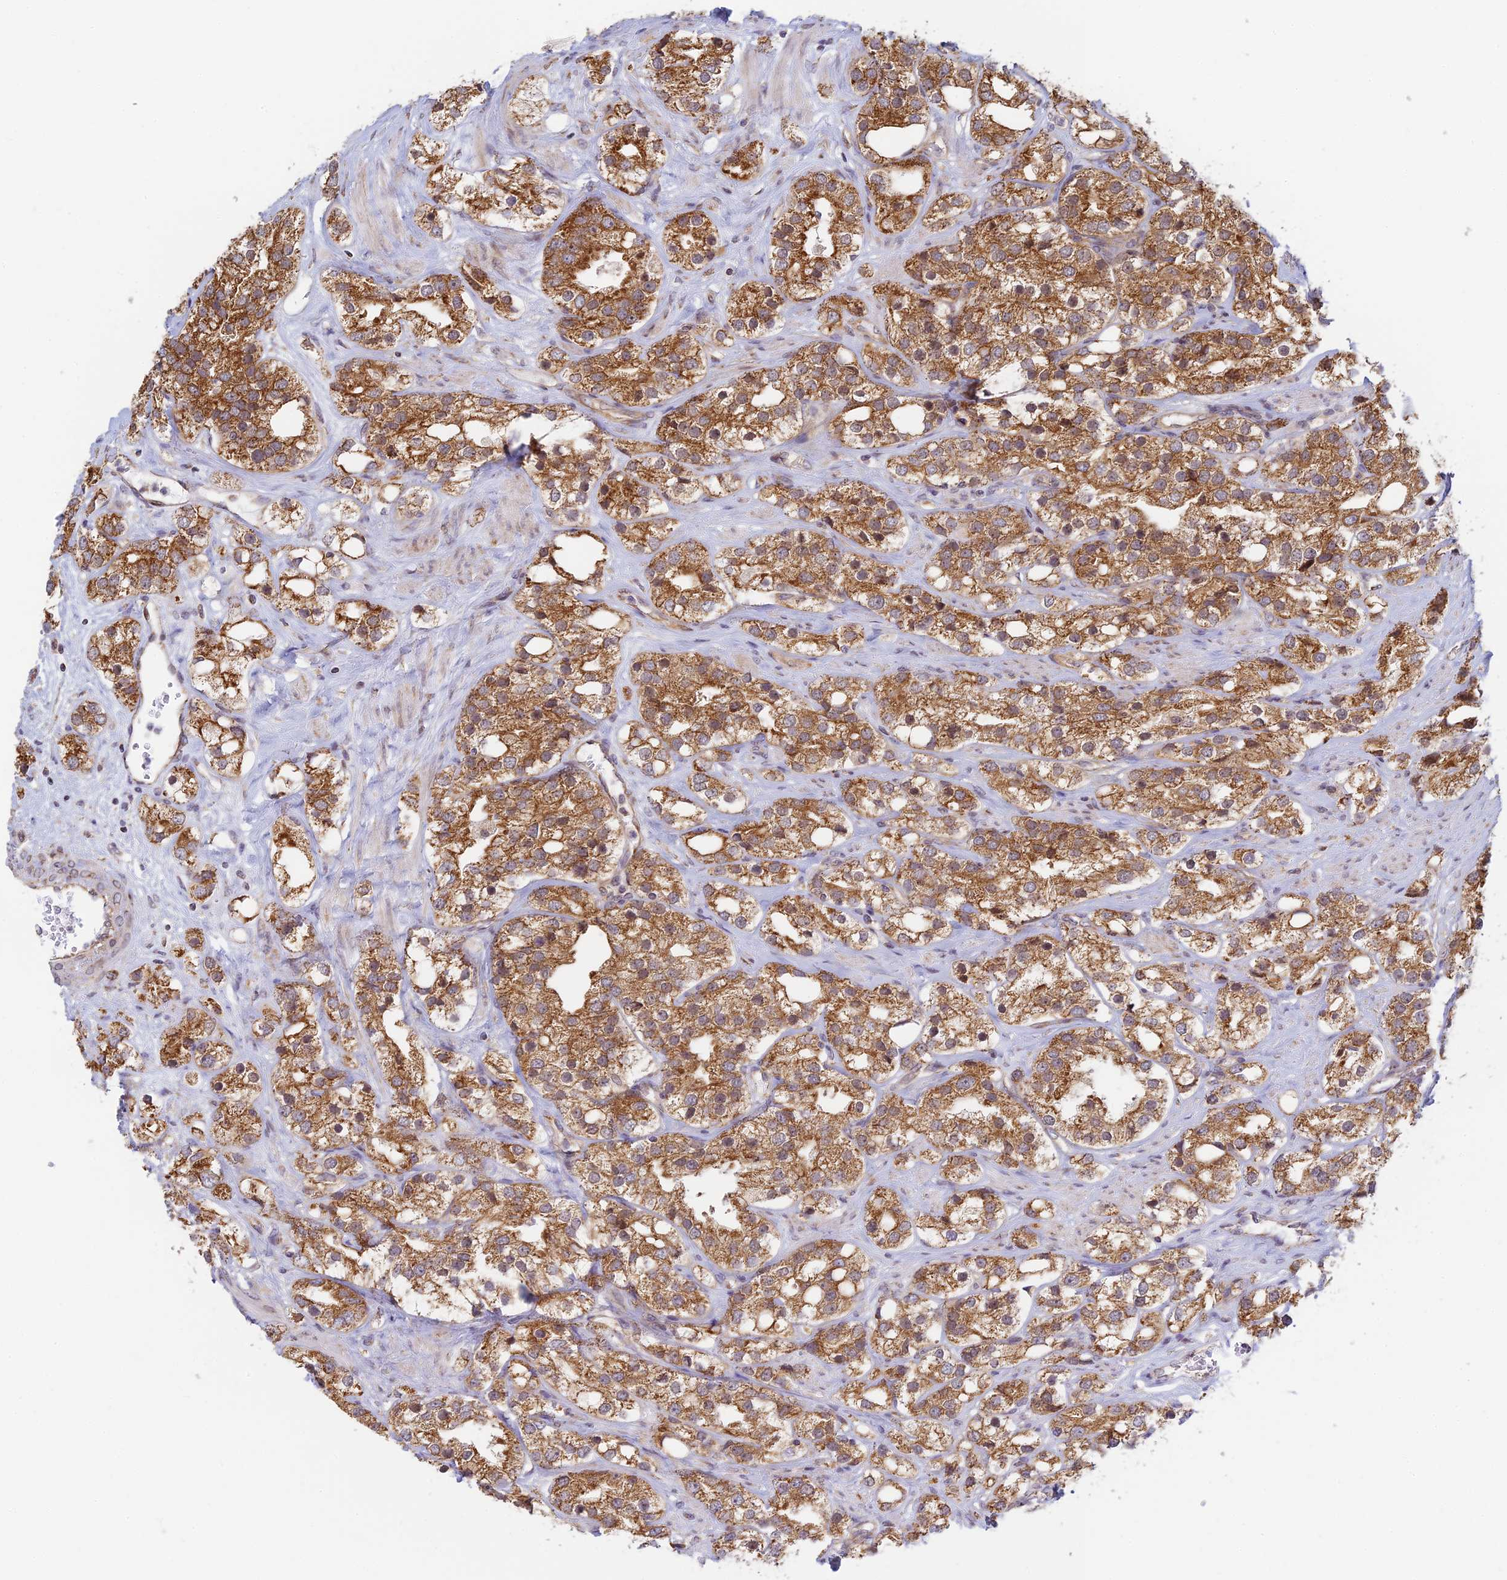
{"staining": {"intensity": "strong", "quantity": ">75%", "location": "cytoplasmic/membranous"}, "tissue": "prostate cancer", "cell_type": "Tumor cells", "image_type": "cancer", "snomed": [{"axis": "morphology", "description": "Adenocarcinoma, NOS"}, {"axis": "topography", "description": "Prostate"}], "caption": "Immunohistochemistry of human prostate cancer displays high levels of strong cytoplasmic/membranous positivity in approximately >75% of tumor cells.", "gene": "HOOK2", "patient": {"sex": "male", "age": 79}}